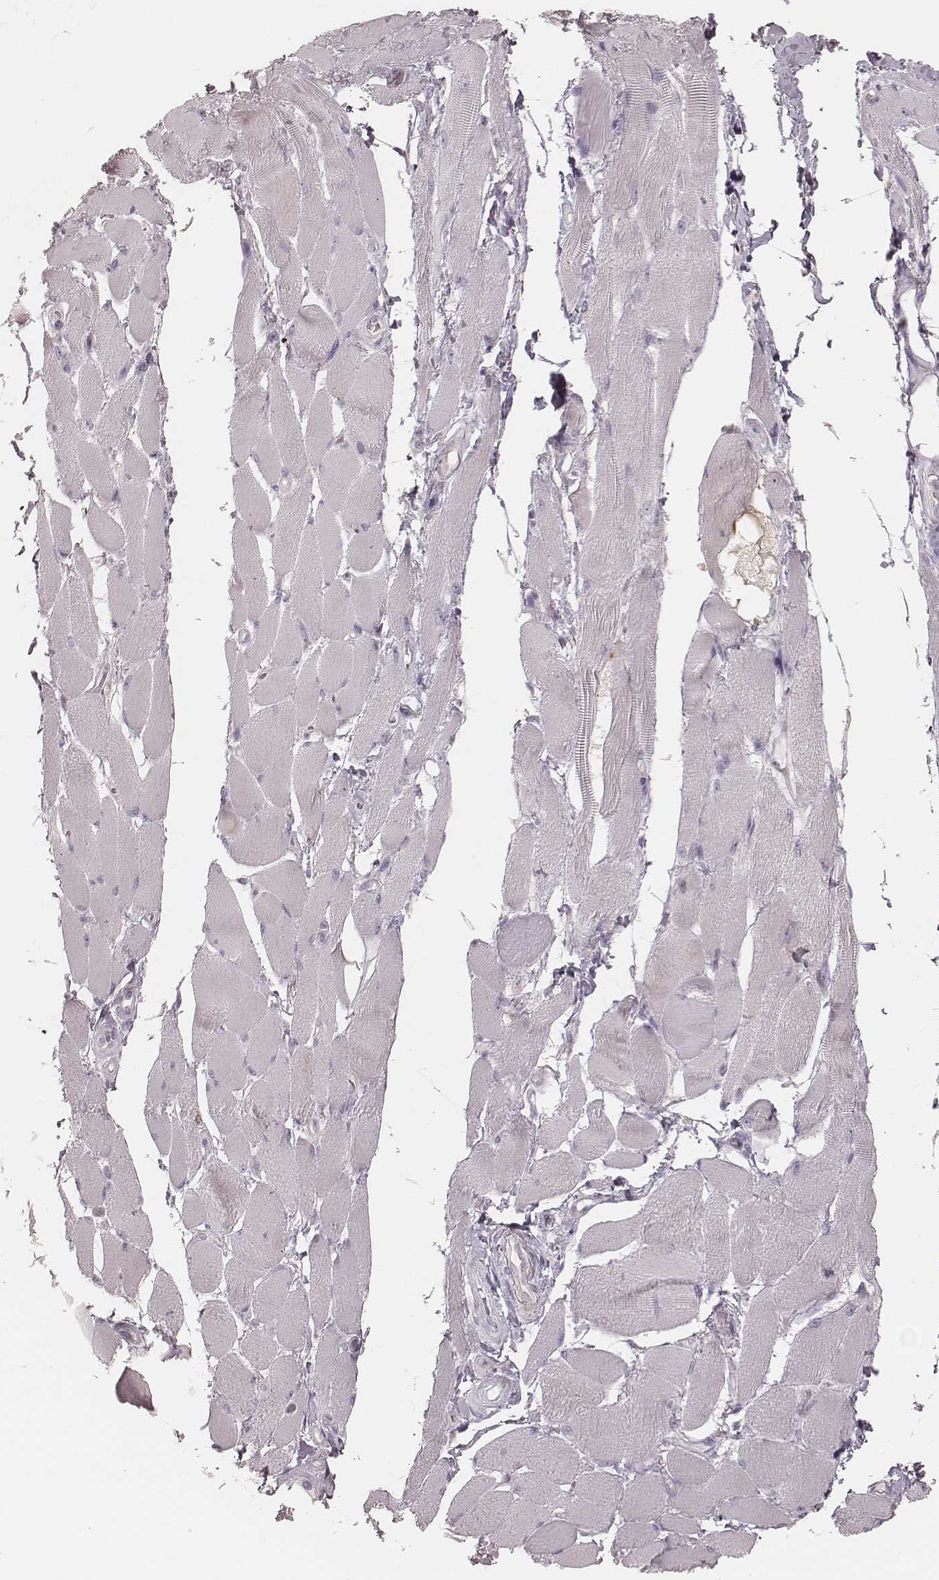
{"staining": {"intensity": "negative", "quantity": "none", "location": "none"}, "tissue": "skeletal muscle", "cell_type": "Myocytes", "image_type": "normal", "snomed": [{"axis": "morphology", "description": "Normal tissue, NOS"}, {"axis": "topography", "description": "Skeletal muscle"}, {"axis": "topography", "description": "Anal"}, {"axis": "topography", "description": "Peripheral nerve tissue"}], "caption": "IHC micrograph of unremarkable skeletal muscle: human skeletal muscle stained with DAB reveals no significant protein expression in myocytes.", "gene": "KIF5C", "patient": {"sex": "male", "age": 53}}